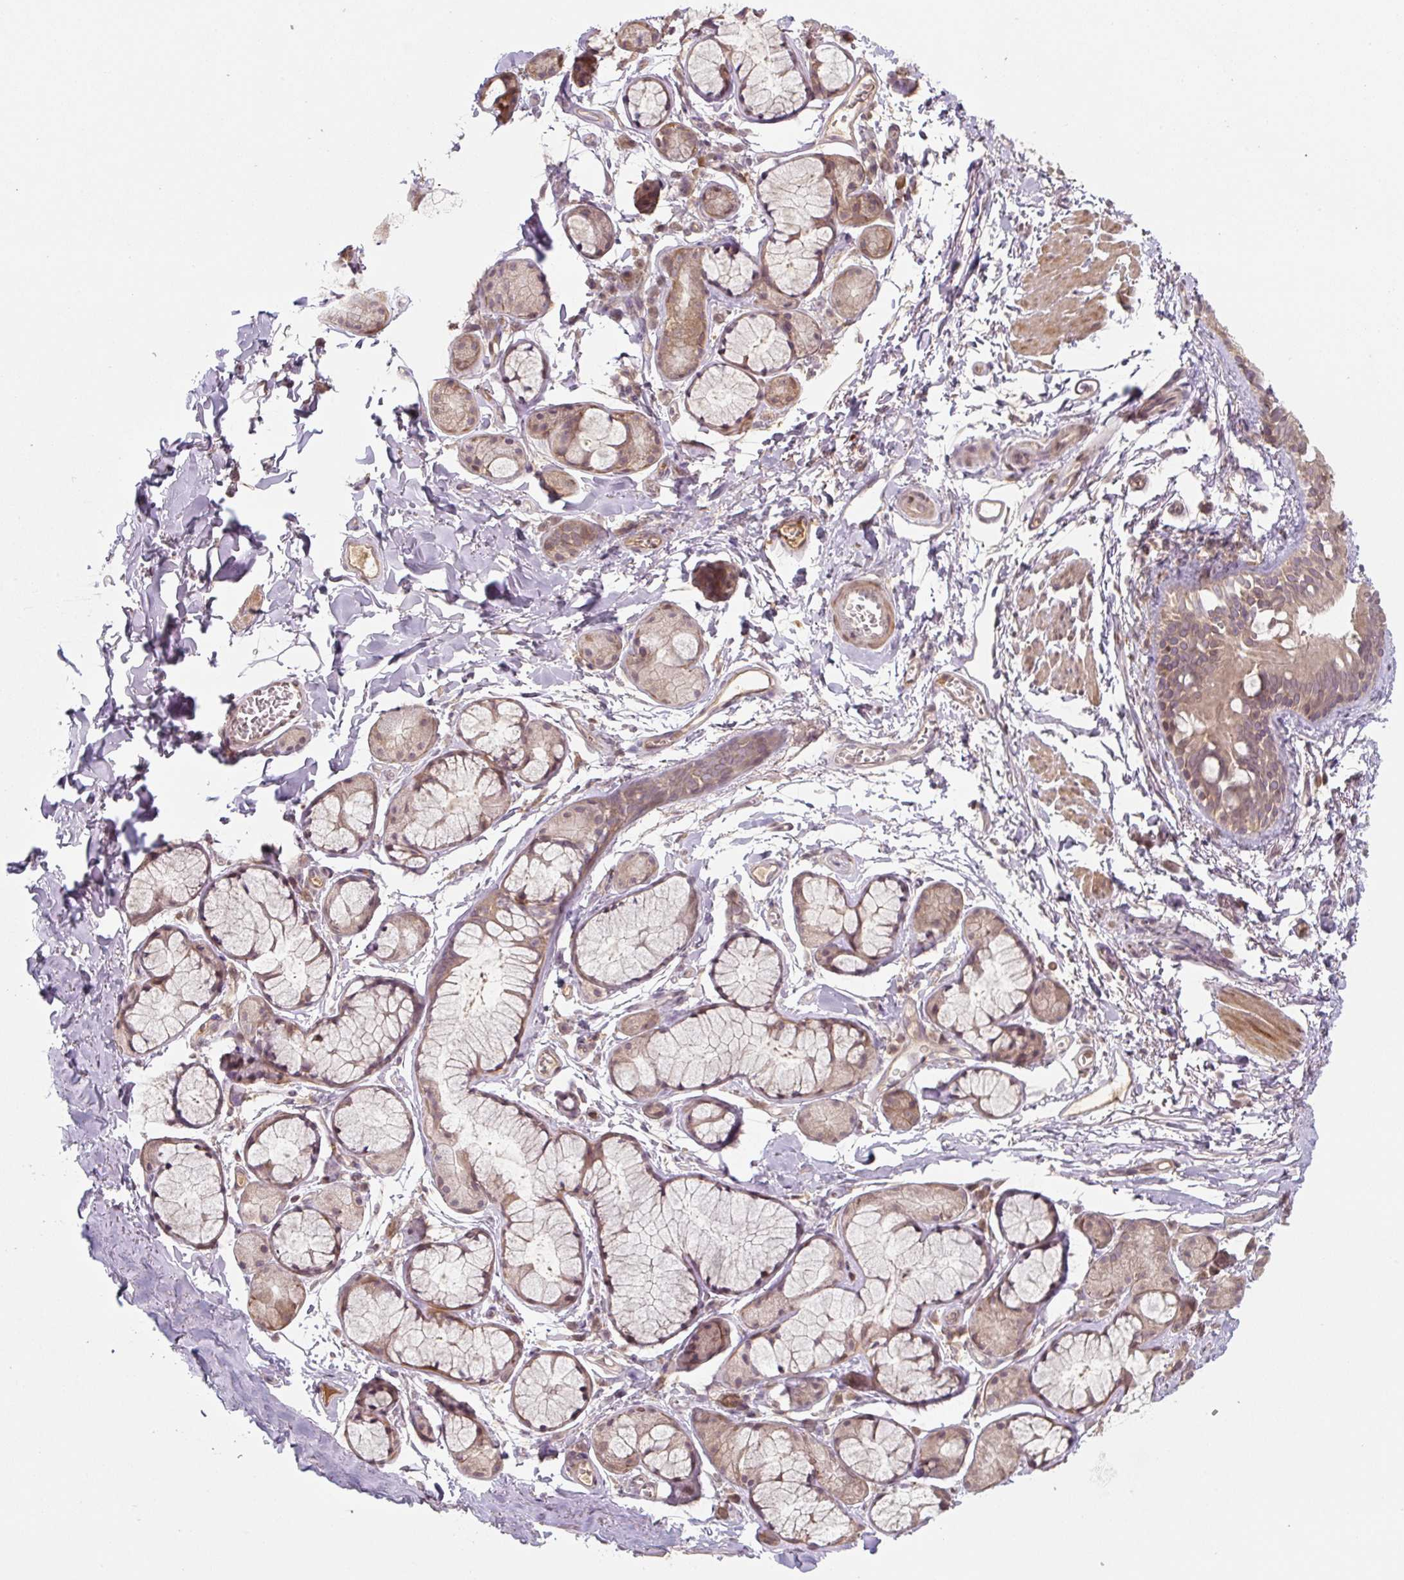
{"staining": {"intensity": "negative", "quantity": "none", "location": "none"}, "tissue": "soft tissue", "cell_type": "Fibroblasts", "image_type": "normal", "snomed": [{"axis": "morphology", "description": "Normal tissue, NOS"}, {"axis": "topography", "description": "Cartilage tissue"}, {"axis": "topography", "description": "Bronchus"}, {"axis": "topography", "description": "Peripheral nerve tissue"}], "caption": "Immunohistochemistry (IHC) of normal human soft tissue exhibits no staining in fibroblasts. (DAB immunohistochemistry visualized using brightfield microscopy, high magnification).", "gene": "C2orf73", "patient": {"sex": "female", "age": 59}}